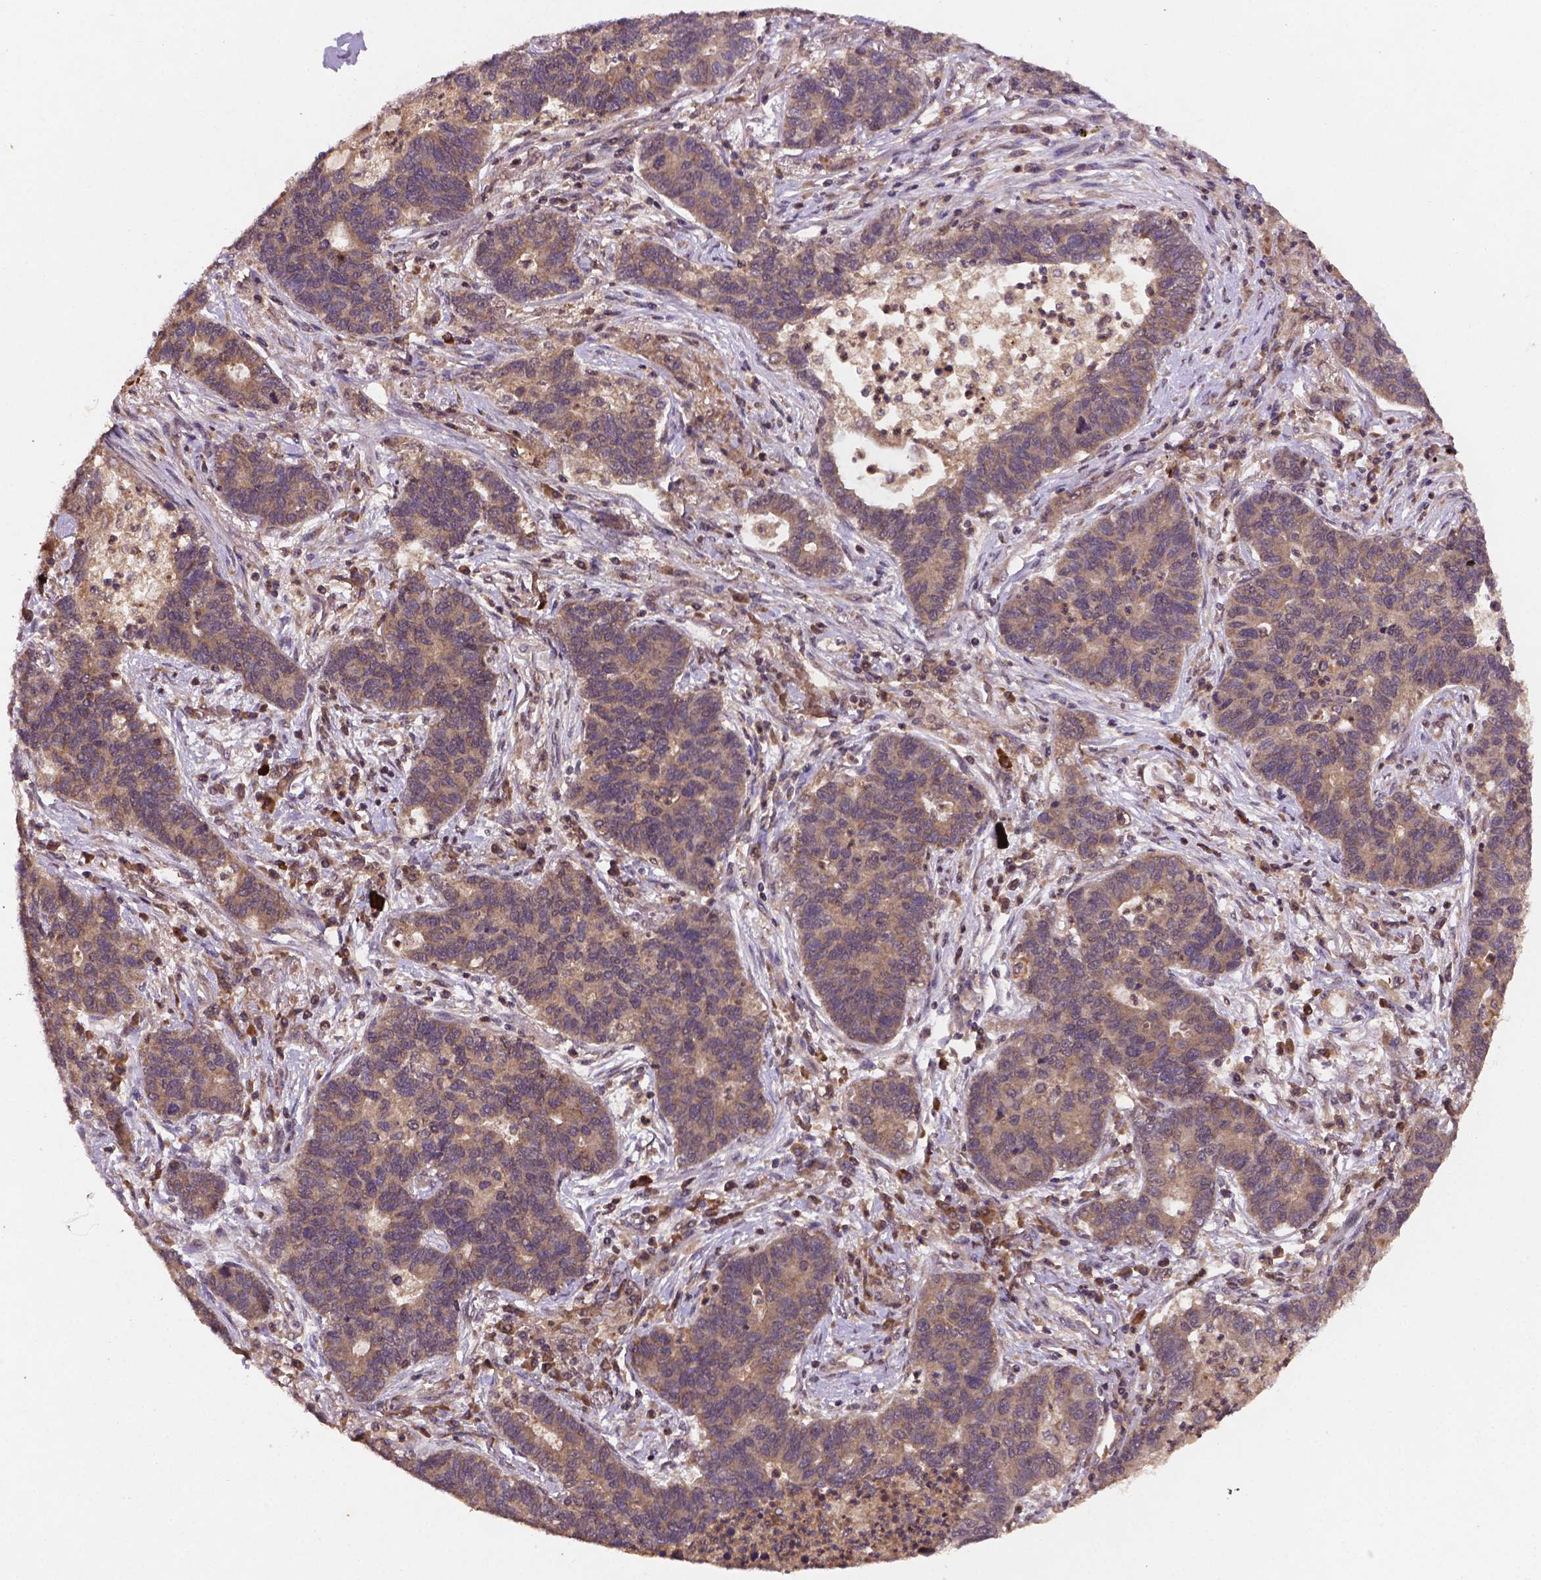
{"staining": {"intensity": "weak", "quantity": "25%-75%", "location": "cytoplasmic/membranous"}, "tissue": "lung cancer", "cell_type": "Tumor cells", "image_type": "cancer", "snomed": [{"axis": "morphology", "description": "Adenocarcinoma, NOS"}, {"axis": "topography", "description": "Lung"}], "caption": "Immunohistochemical staining of lung cancer displays weak cytoplasmic/membranous protein staining in about 25%-75% of tumor cells.", "gene": "NIPAL2", "patient": {"sex": "female", "age": 57}}